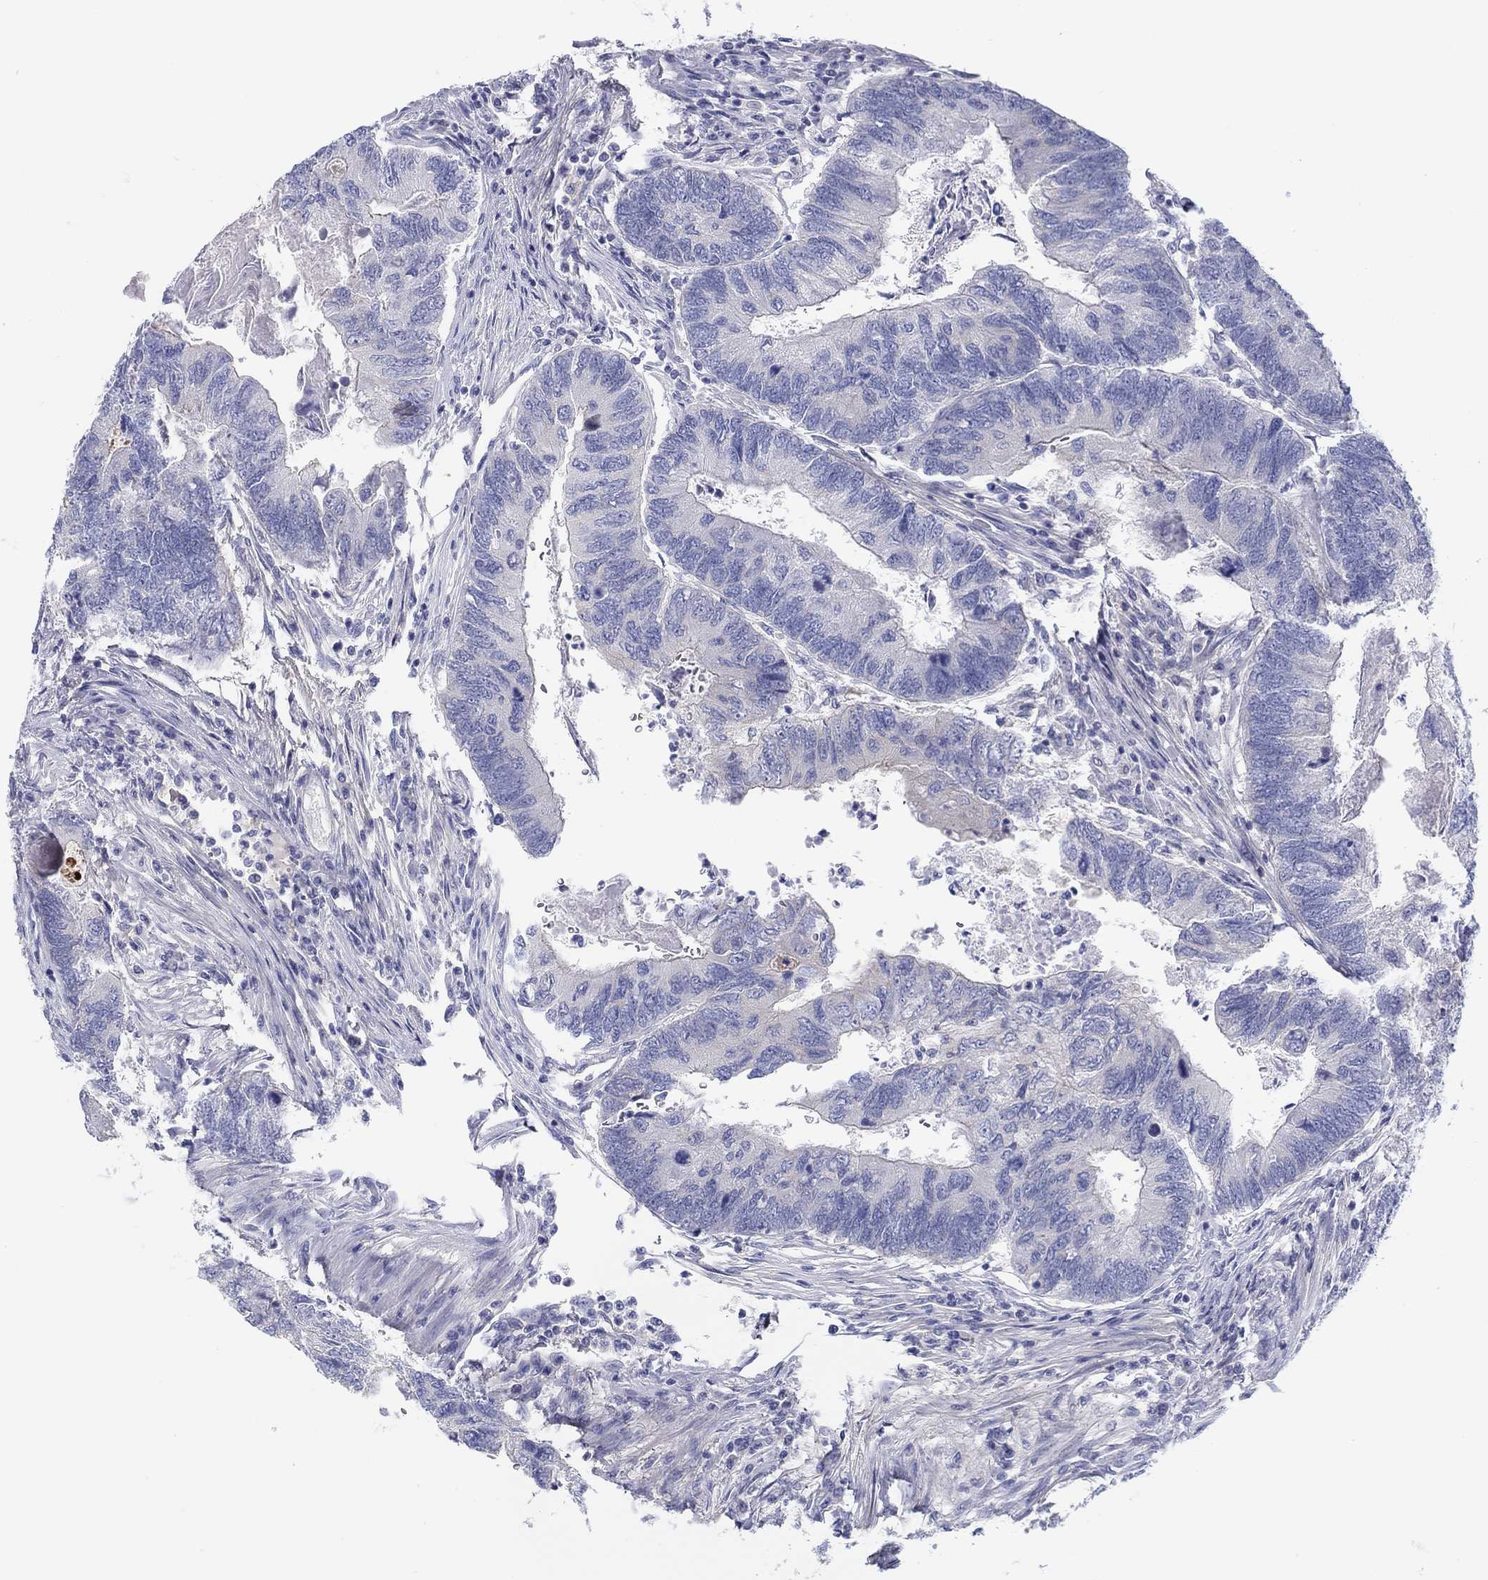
{"staining": {"intensity": "negative", "quantity": "none", "location": "none"}, "tissue": "colorectal cancer", "cell_type": "Tumor cells", "image_type": "cancer", "snomed": [{"axis": "morphology", "description": "Adenocarcinoma, NOS"}, {"axis": "topography", "description": "Colon"}], "caption": "Colorectal cancer stained for a protein using immunohistochemistry demonstrates no positivity tumor cells.", "gene": "HAPLN4", "patient": {"sex": "female", "age": 67}}